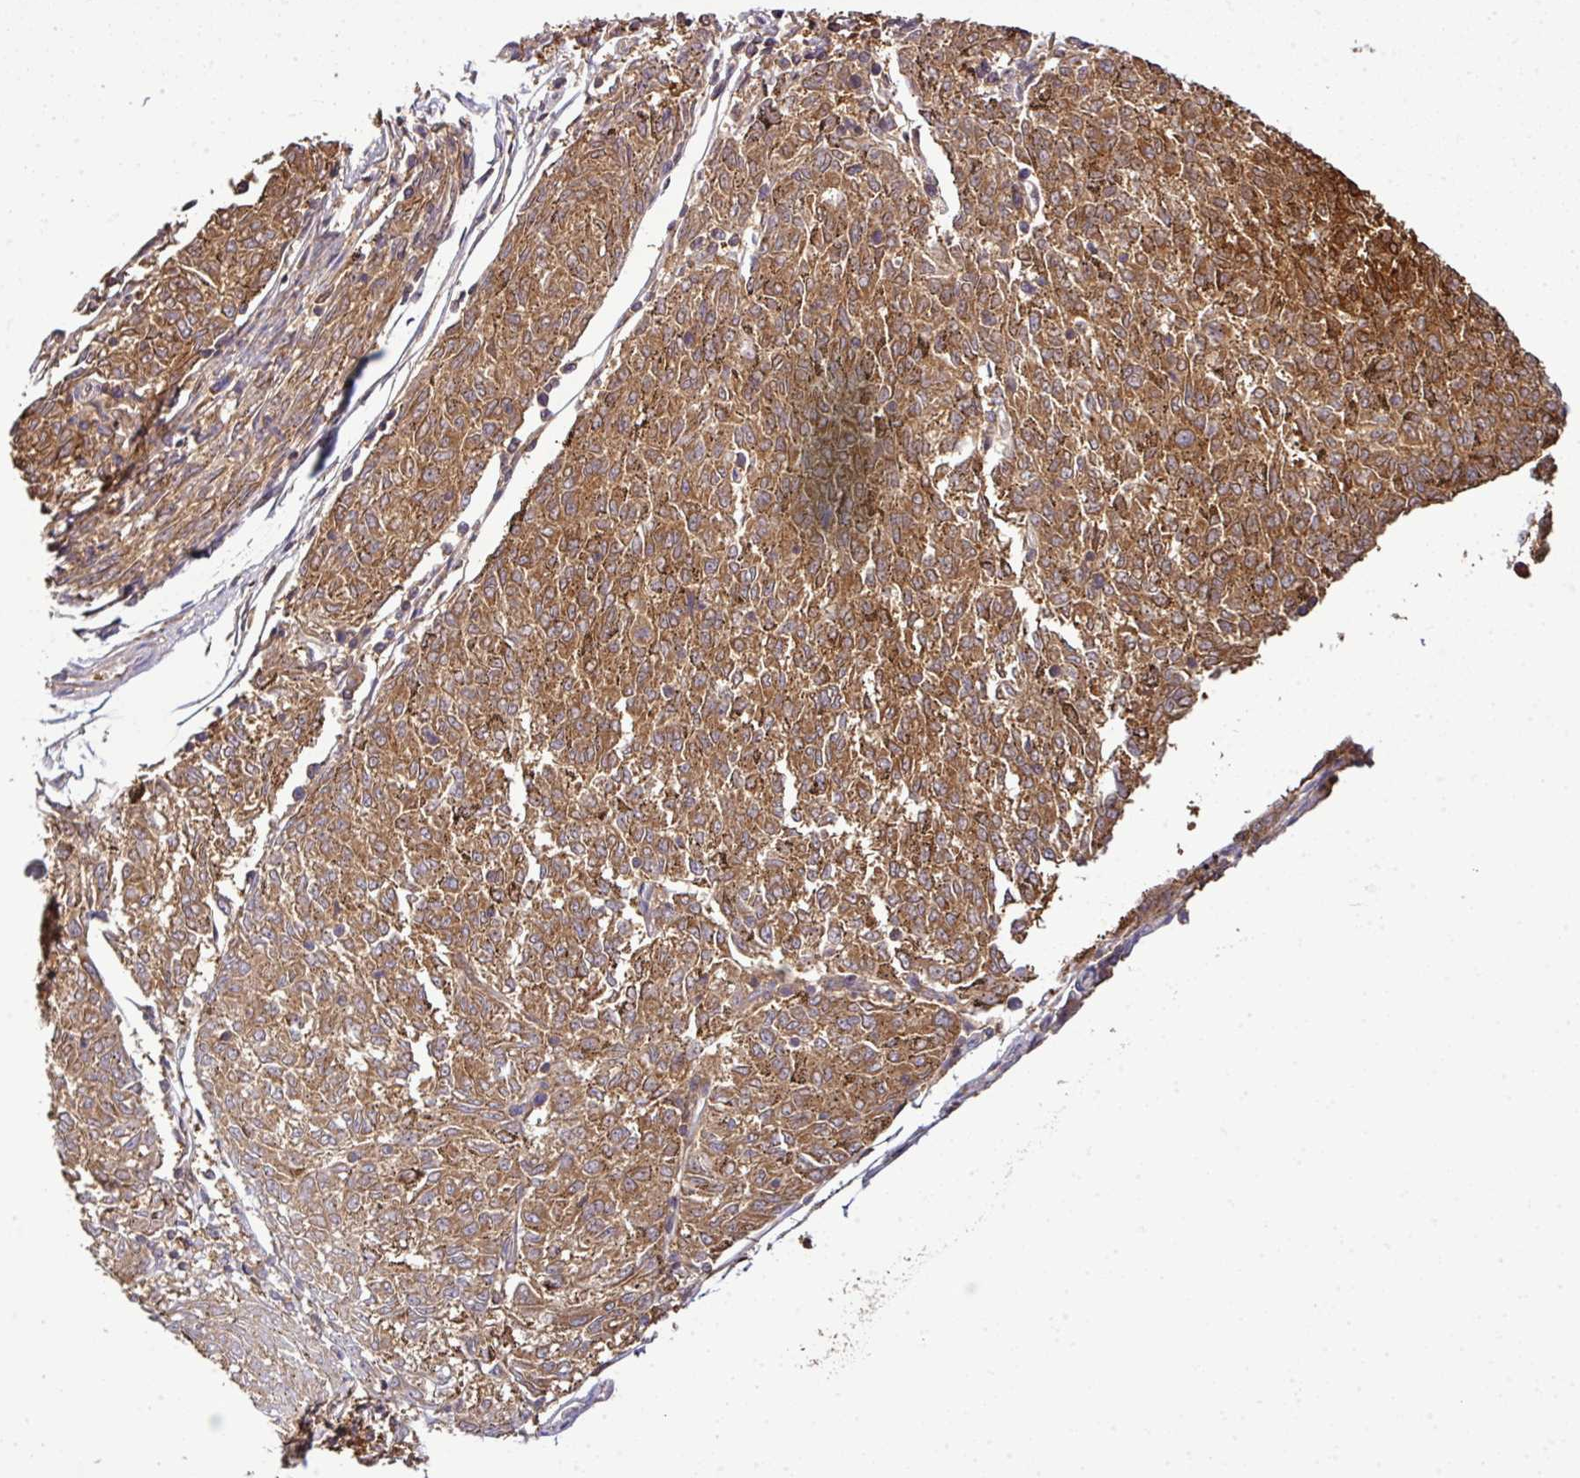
{"staining": {"intensity": "moderate", "quantity": ">75%", "location": "cytoplasmic/membranous"}, "tissue": "melanoma", "cell_type": "Tumor cells", "image_type": "cancer", "snomed": [{"axis": "morphology", "description": "Malignant melanoma, NOS"}, {"axis": "topography", "description": "Skin"}], "caption": "A medium amount of moderate cytoplasmic/membranous positivity is appreciated in about >75% of tumor cells in malignant melanoma tissue. (DAB IHC, brown staining for protein, blue staining for nuclei).", "gene": "TMEM107", "patient": {"sex": "female", "age": 72}}